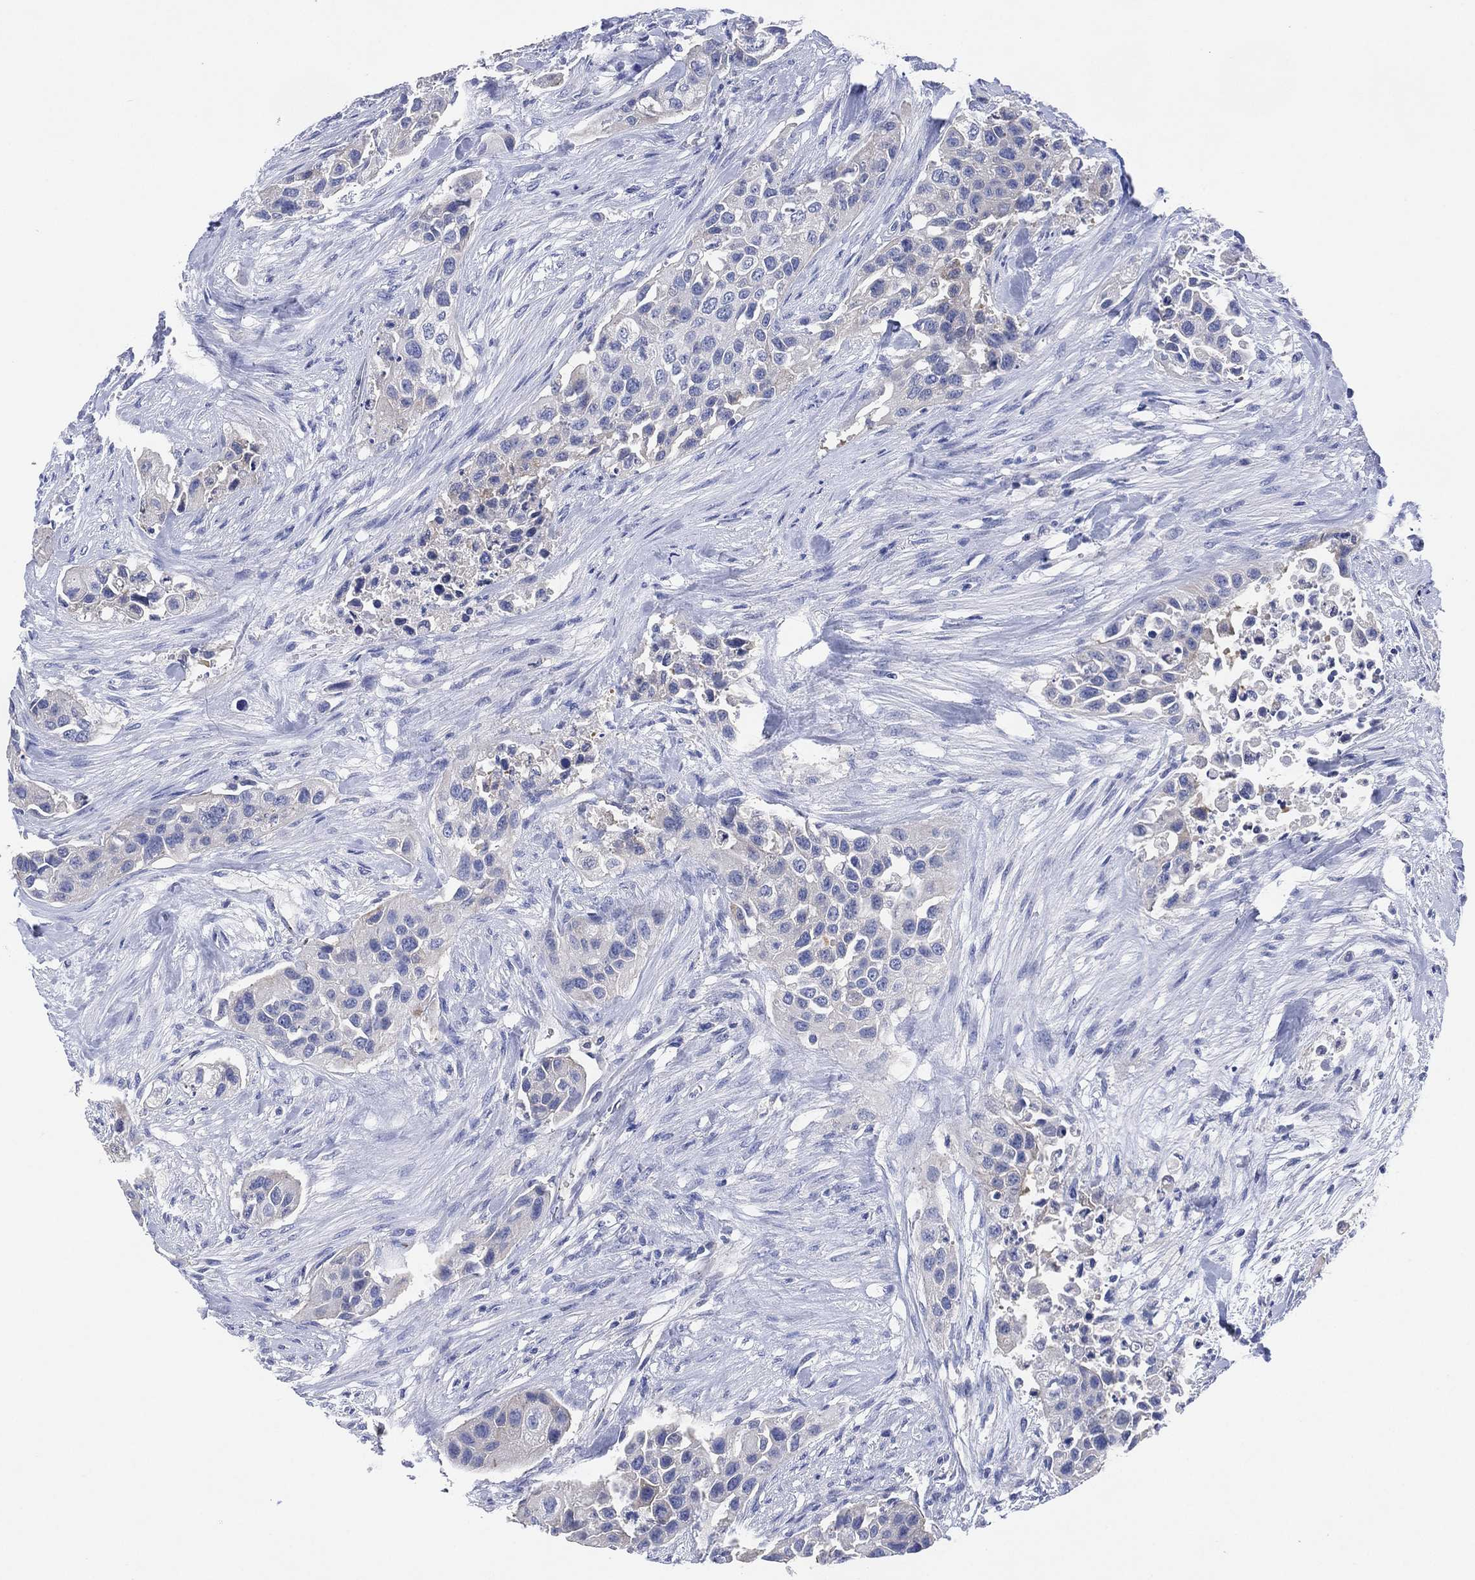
{"staining": {"intensity": "negative", "quantity": "none", "location": "none"}, "tissue": "urothelial cancer", "cell_type": "Tumor cells", "image_type": "cancer", "snomed": [{"axis": "morphology", "description": "Urothelial carcinoma, High grade"}, {"axis": "topography", "description": "Urinary bladder"}], "caption": "DAB (3,3'-diaminobenzidine) immunohistochemical staining of human urothelial cancer demonstrates no significant positivity in tumor cells. The staining was performed using DAB to visualize the protein expression in brown, while the nuclei were stained in blue with hematoxylin (Magnification: 20x).", "gene": "CHRNA3", "patient": {"sex": "female", "age": 73}}